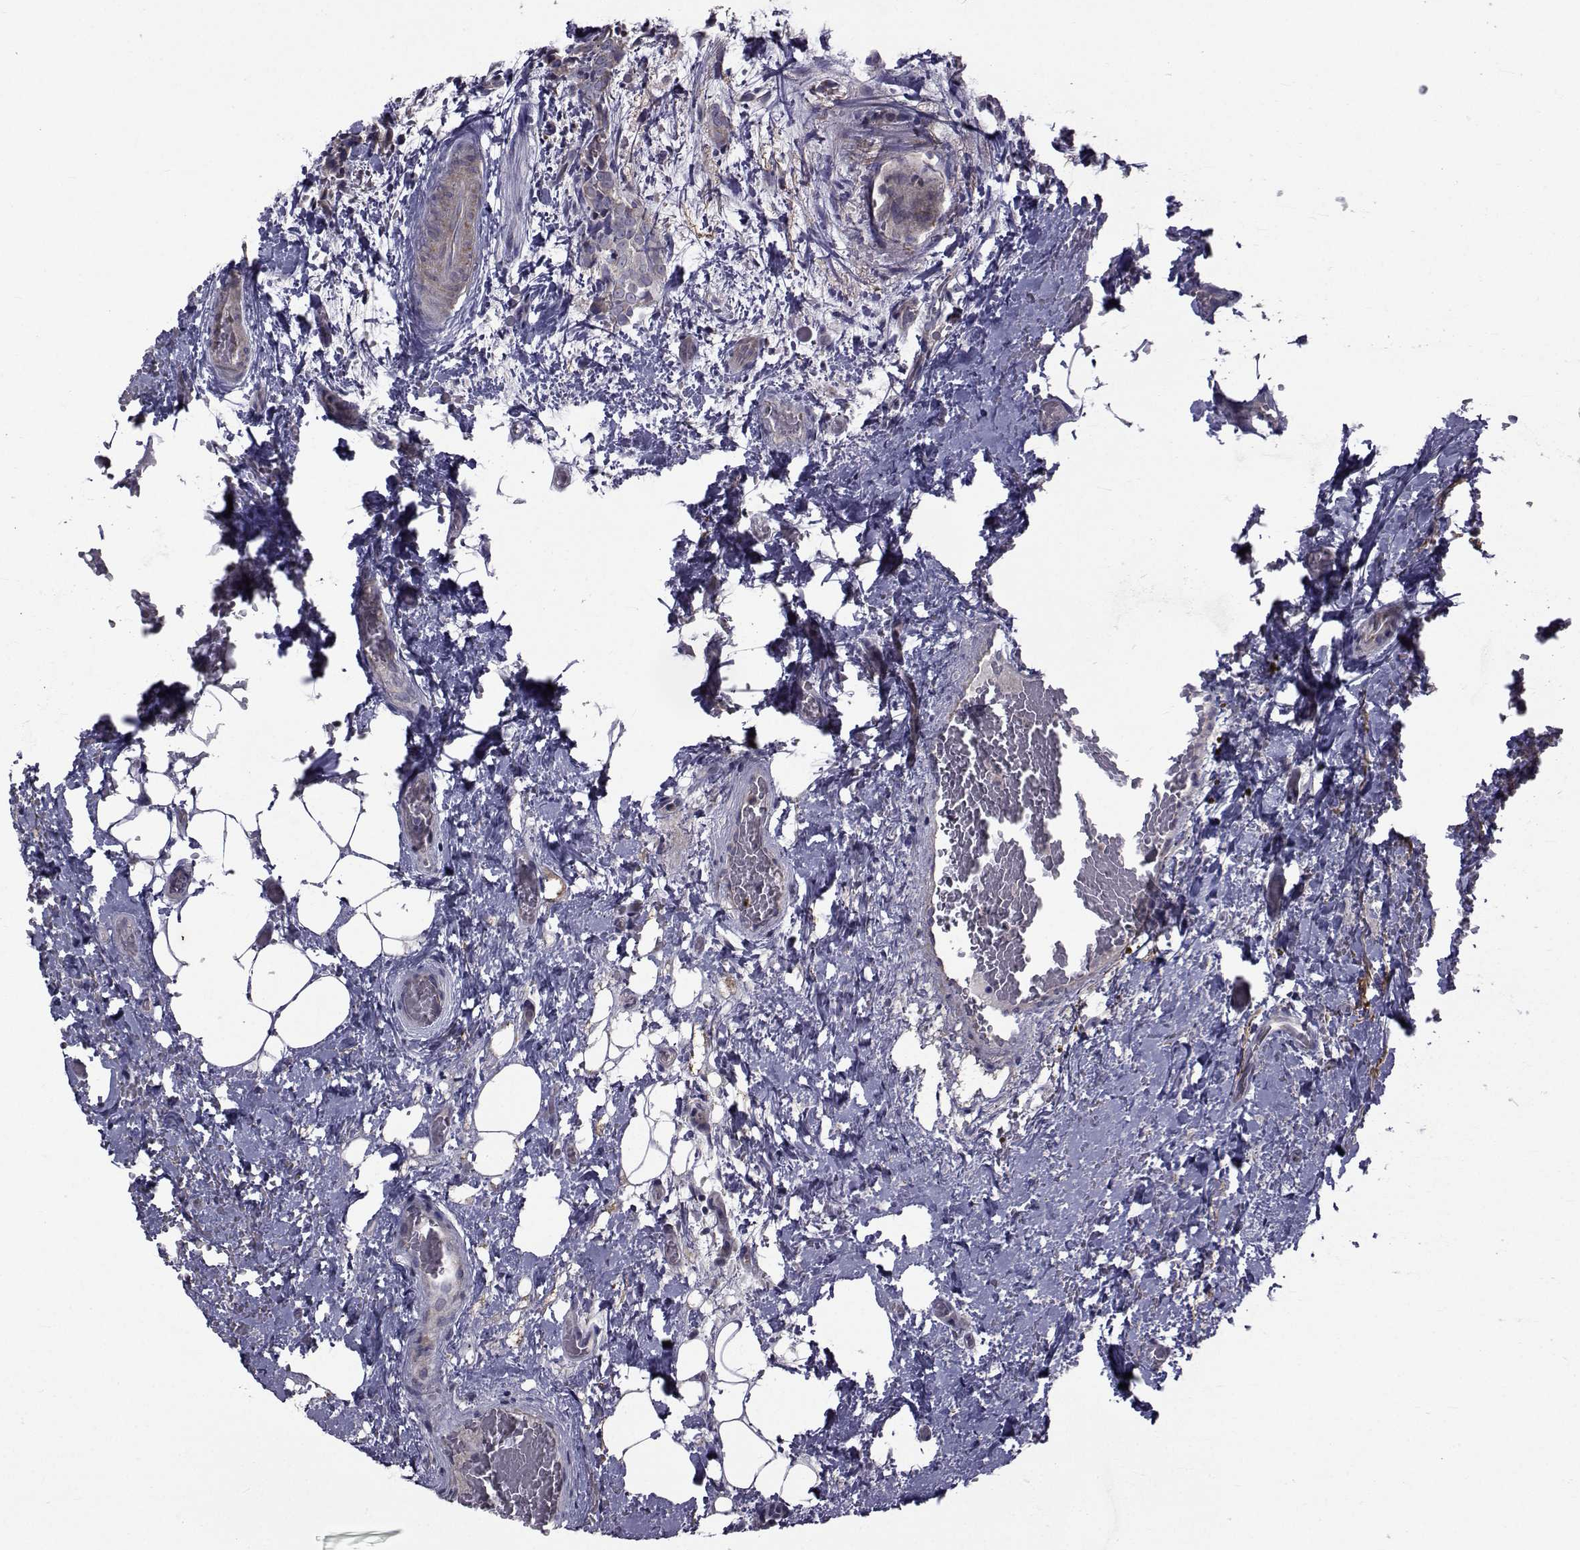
{"staining": {"intensity": "negative", "quantity": "none", "location": "none"}, "tissue": "thyroid cancer", "cell_type": "Tumor cells", "image_type": "cancer", "snomed": [{"axis": "morphology", "description": "Papillary adenocarcinoma, NOS"}, {"axis": "topography", "description": "Thyroid gland"}], "caption": "Thyroid cancer (papillary adenocarcinoma) was stained to show a protein in brown. There is no significant positivity in tumor cells. (DAB (3,3'-diaminobenzidine) immunohistochemistry with hematoxylin counter stain).", "gene": "CFAP74", "patient": {"sex": "male", "age": 61}}